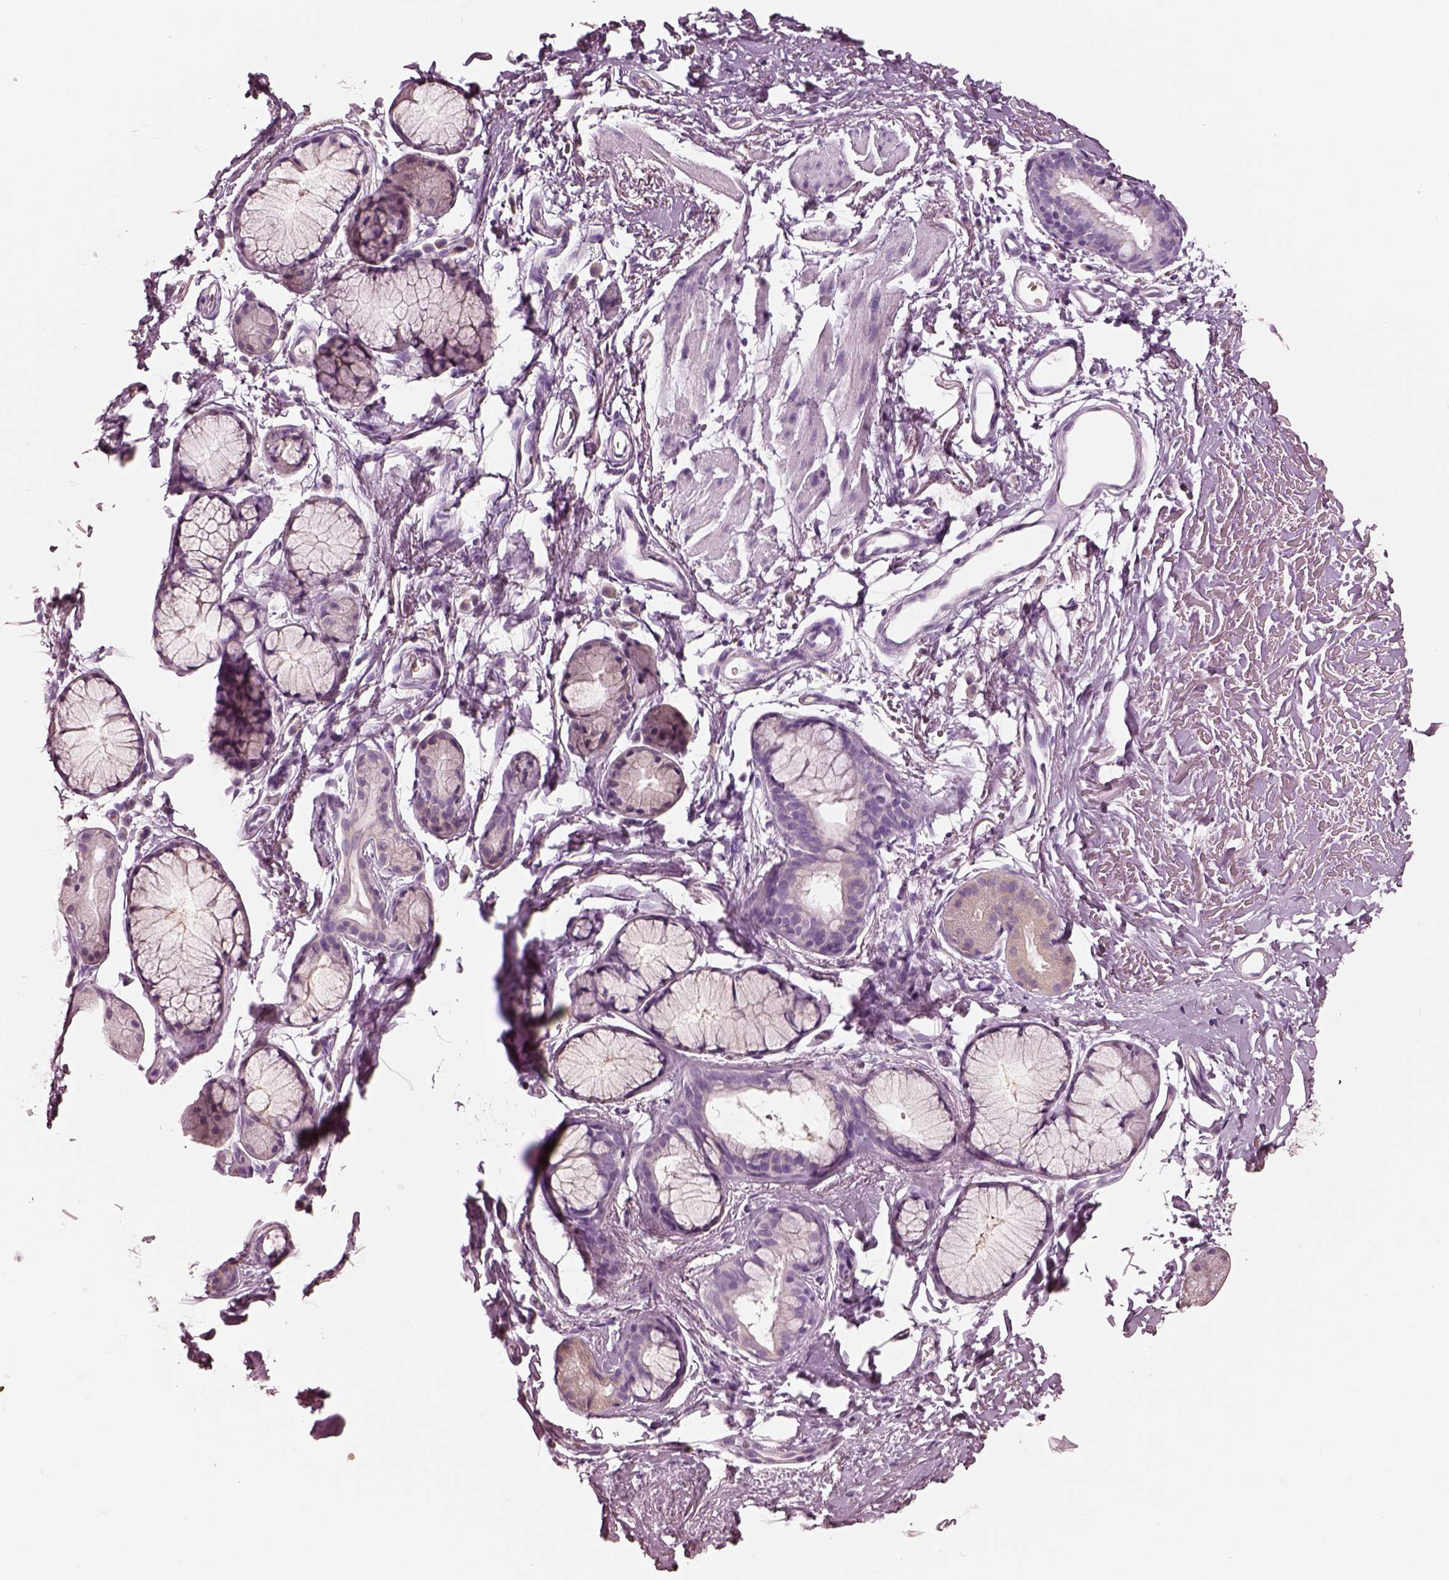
{"staining": {"intensity": "negative", "quantity": "none", "location": "none"}, "tissue": "soft tissue", "cell_type": "Fibroblasts", "image_type": "normal", "snomed": [{"axis": "morphology", "description": "Normal tissue, NOS"}, {"axis": "topography", "description": "Cartilage tissue"}, {"axis": "topography", "description": "Bronchus"}], "caption": "High power microscopy photomicrograph of an immunohistochemistry (IHC) histopathology image of normal soft tissue, revealing no significant positivity in fibroblasts.", "gene": "ELSPBP1", "patient": {"sex": "female", "age": 79}}